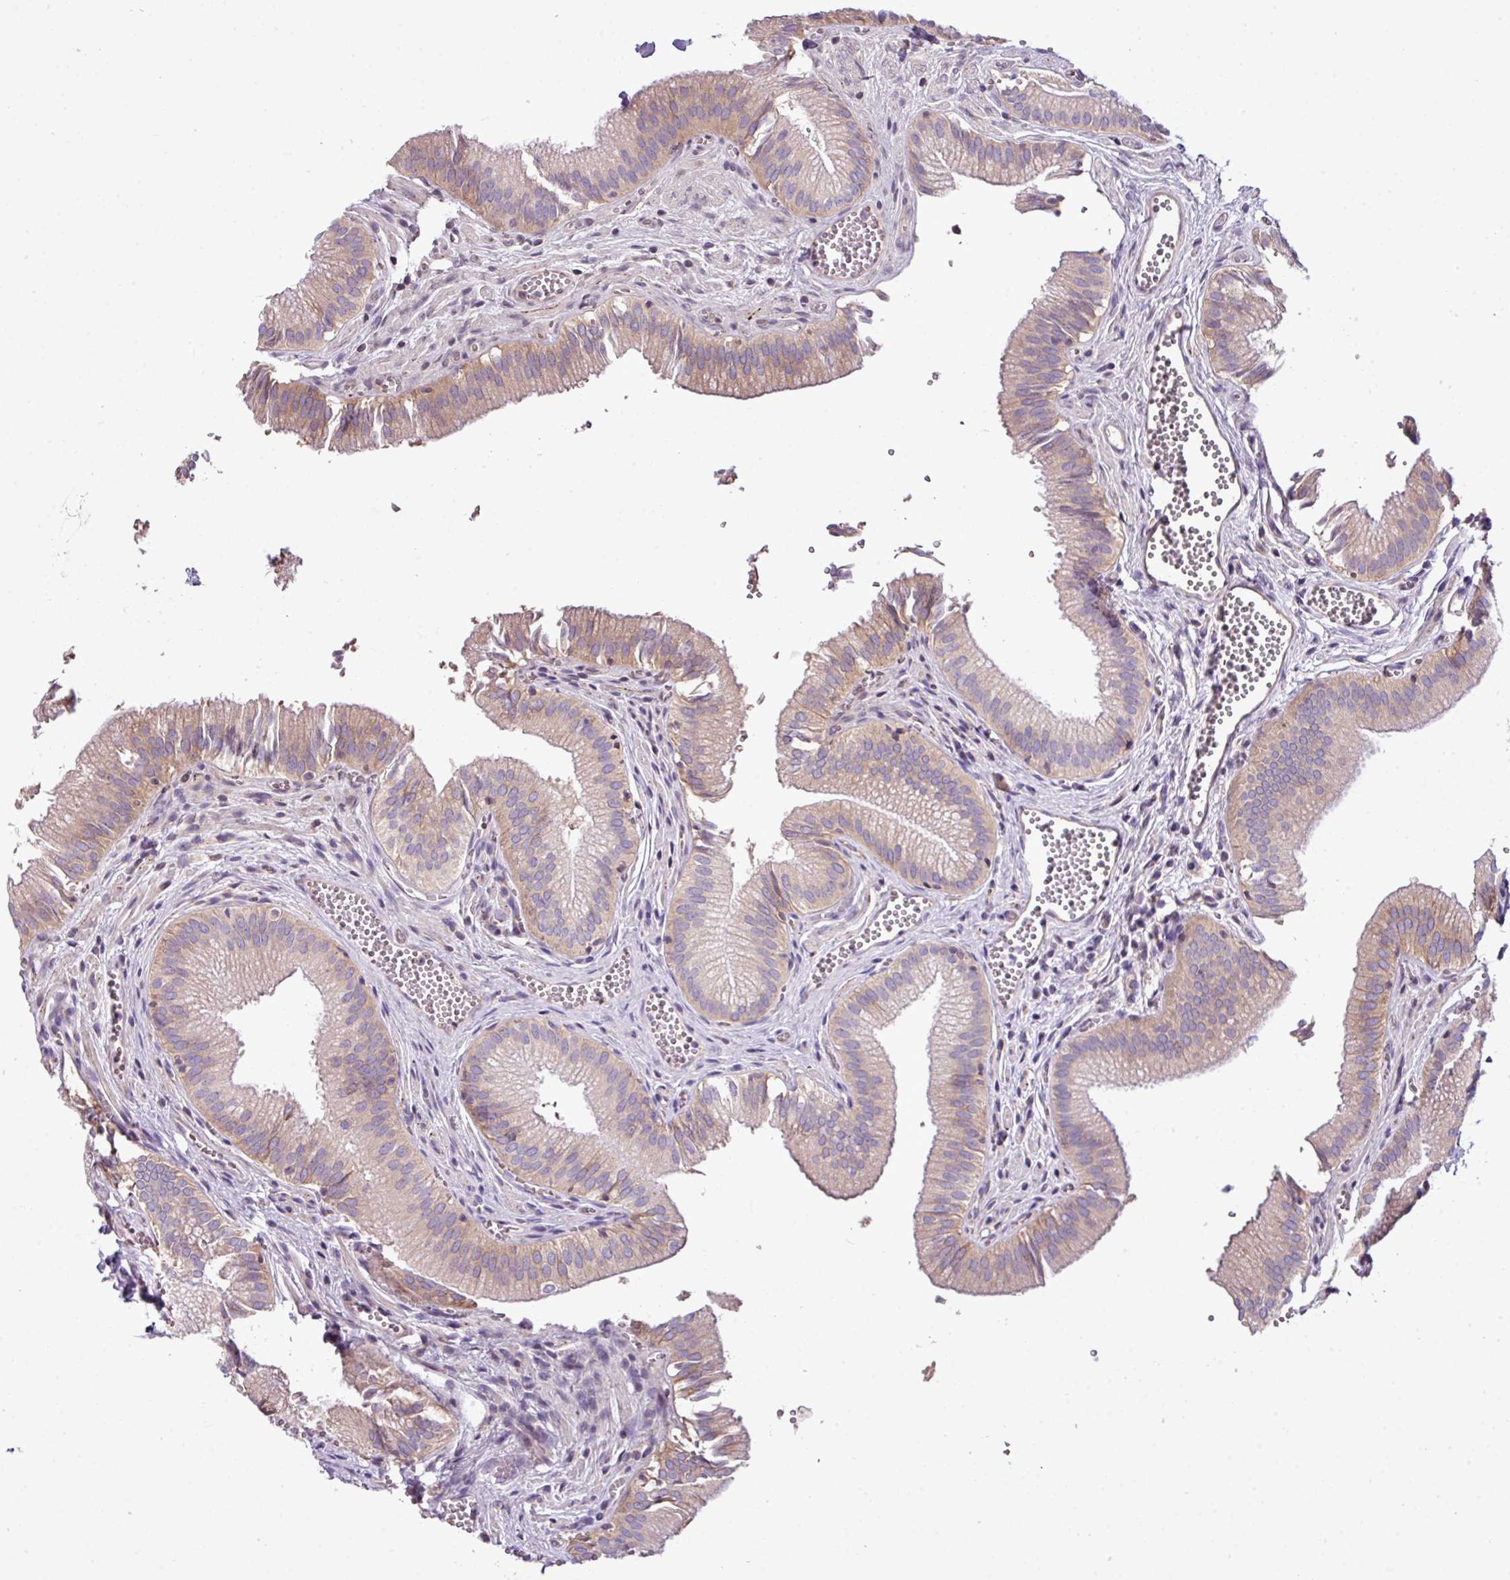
{"staining": {"intensity": "weak", "quantity": "25%-75%", "location": "cytoplasmic/membranous"}, "tissue": "gallbladder", "cell_type": "Glandular cells", "image_type": "normal", "snomed": [{"axis": "morphology", "description": "Normal tissue, NOS"}, {"axis": "topography", "description": "Gallbladder"}, {"axis": "topography", "description": "Peripheral nerve tissue"}], "caption": "Weak cytoplasmic/membranous positivity is seen in about 25%-75% of glandular cells in unremarkable gallbladder.", "gene": "AGAP4", "patient": {"sex": "male", "age": 17}}